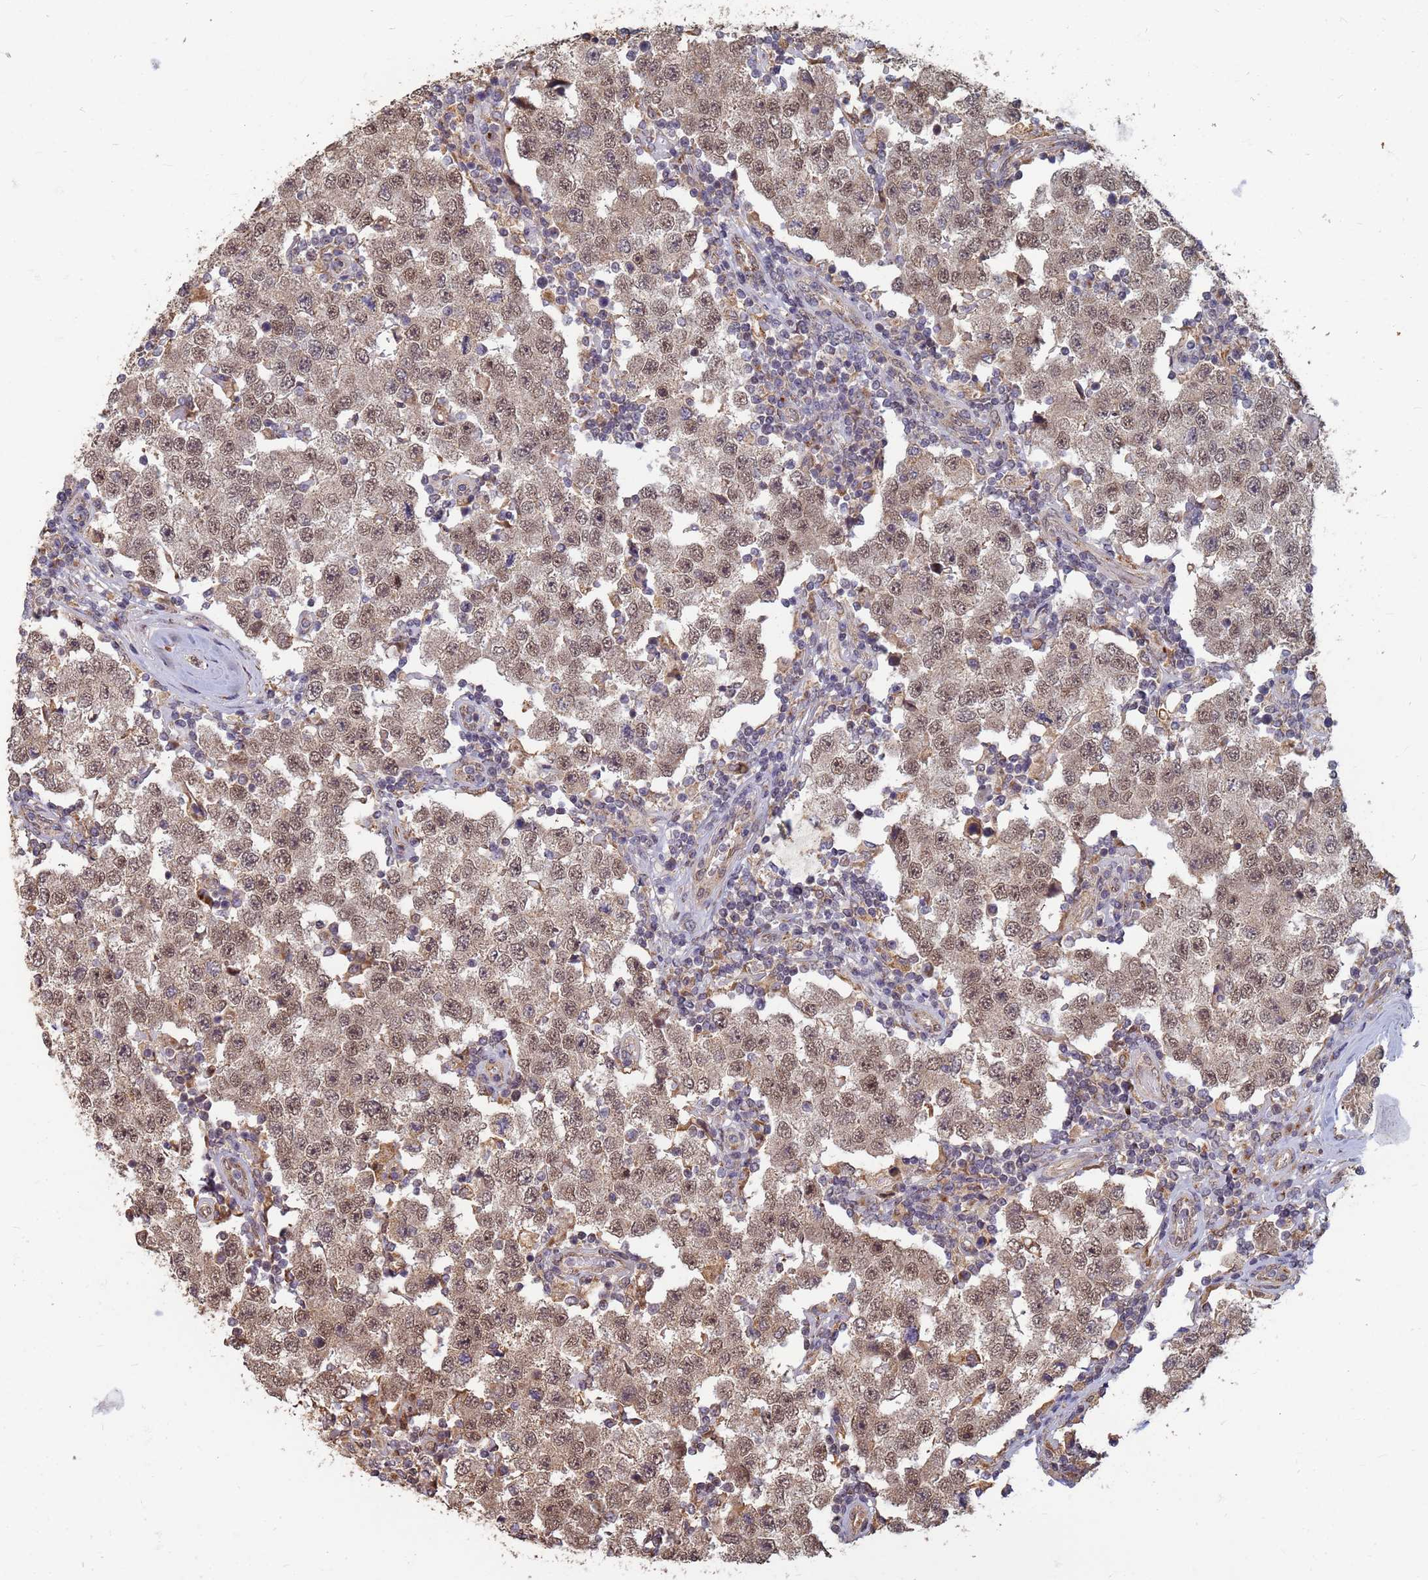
{"staining": {"intensity": "weak", "quantity": ">75%", "location": "nuclear"}, "tissue": "testis cancer", "cell_type": "Tumor cells", "image_type": "cancer", "snomed": [{"axis": "morphology", "description": "Seminoma, NOS"}, {"axis": "topography", "description": "Testis"}], "caption": "Testis seminoma stained with DAB (3,3'-diaminobenzidine) immunohistochemistry shows low levels of weak nuclear expression in approximately >75% of tumor cells. (DAB (3,3'-diaminobenzidine) IHC with brightfield microscopy, high magnification).", "gene": "ITGB4", "patient": {"sex": "male", "age": 34}}